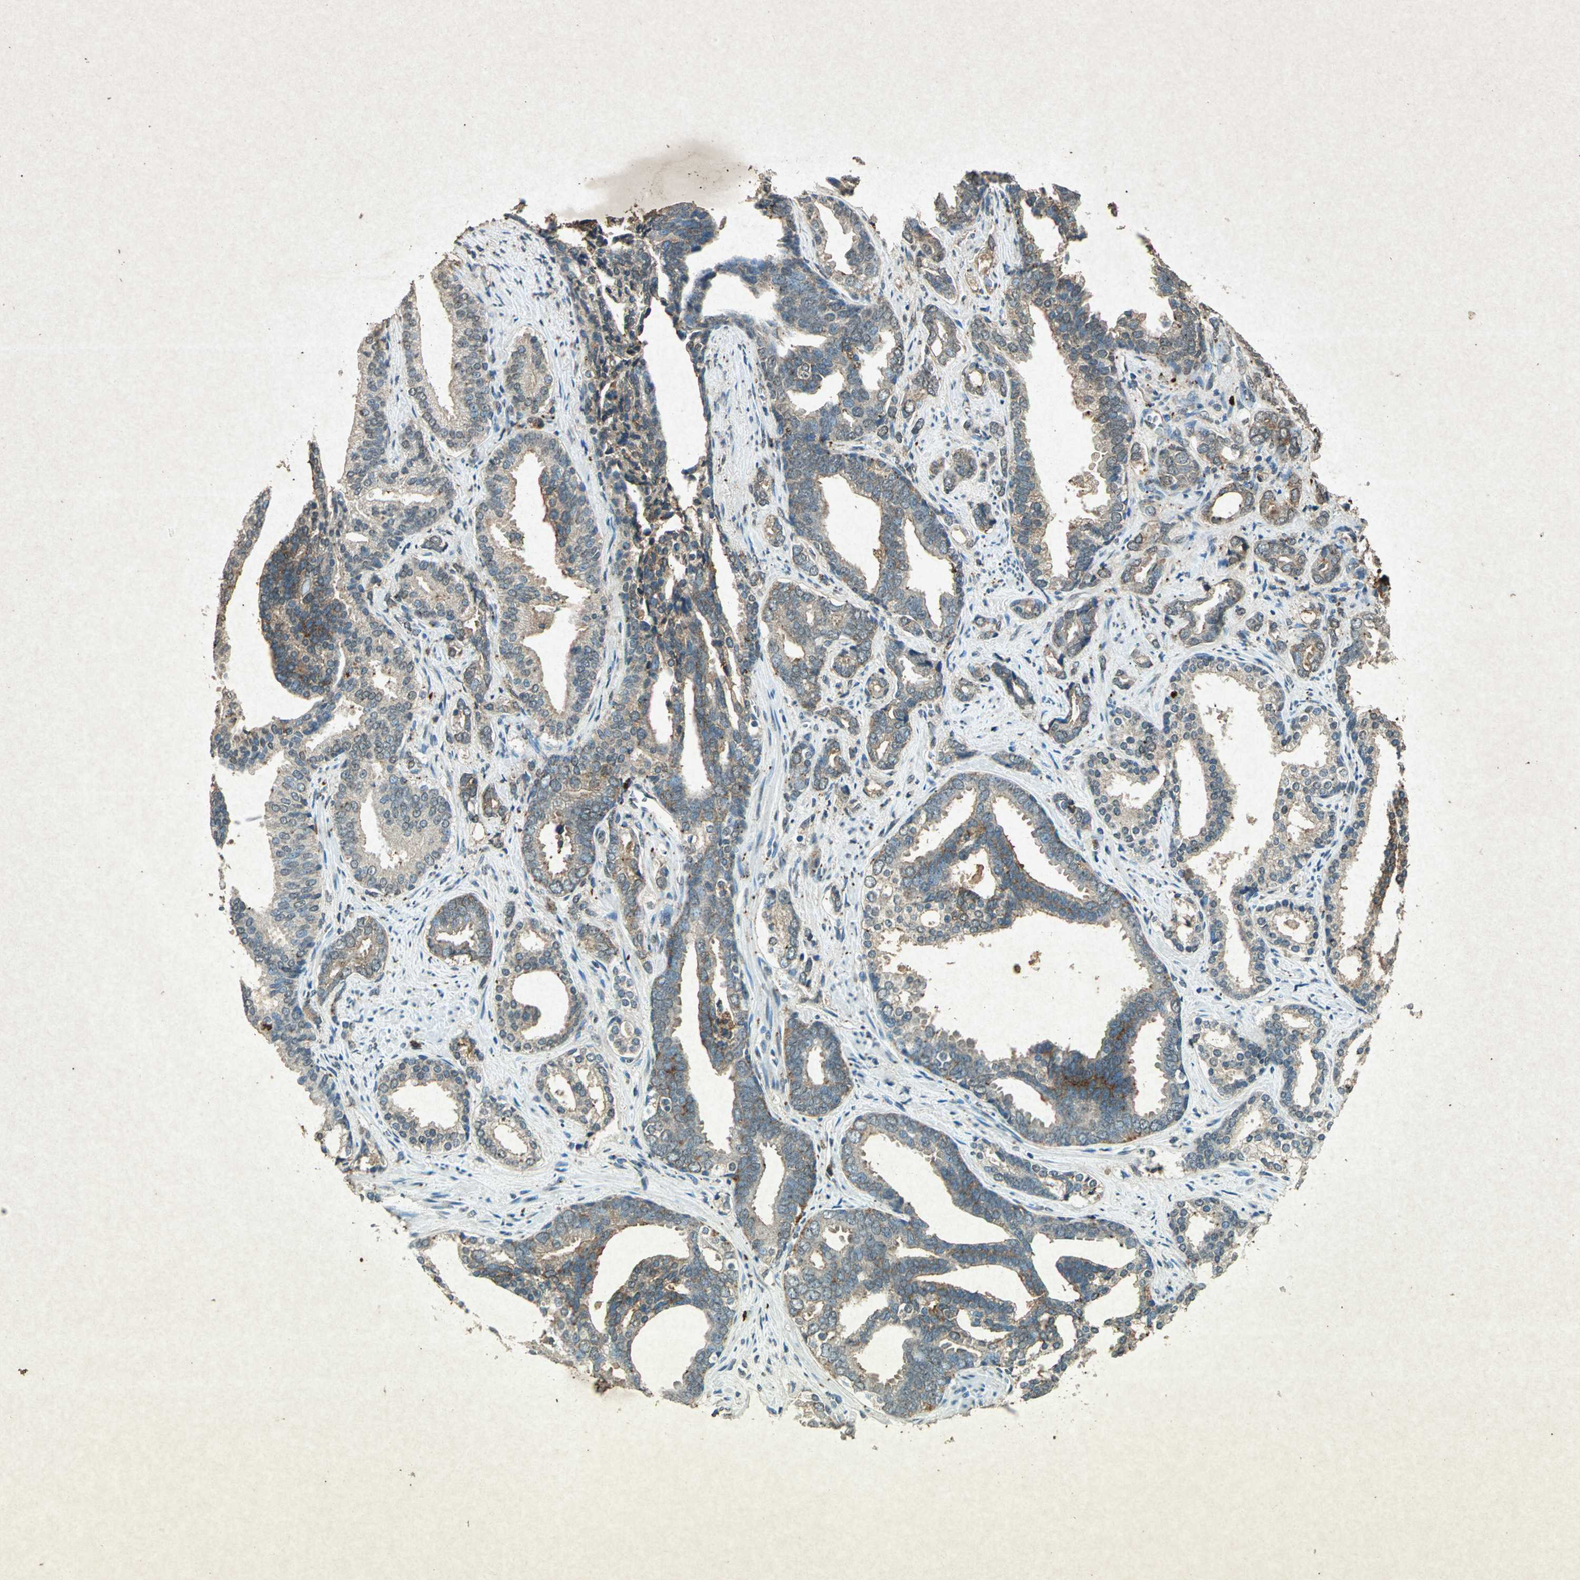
{"staining": {"intensity": "weak", "quantity": ">75%", "location": "cytoplasmic/membranous"}, "tissue": "prostate cancer", "cell_type": "Tumor cells", "image_type": "cancer", "snomed": [{"axis": "morphology", "description": "Adenocarcinoma, High grade"}, {"axis": "topography", "description": "Prostate"}], "caption": "IHC image of neoplastic tissue: human prostate cancer (adenocarcinoma (high-grade)) stained using IHC demonstrates low levels of weak protein expression localized specifically in the cytoplasmic/membranous of tumor cells, appearing as a cytoplasmic/membranous brown color.", "gene": "PSEN1", "patient": {"sex": "male", "age": 67}}